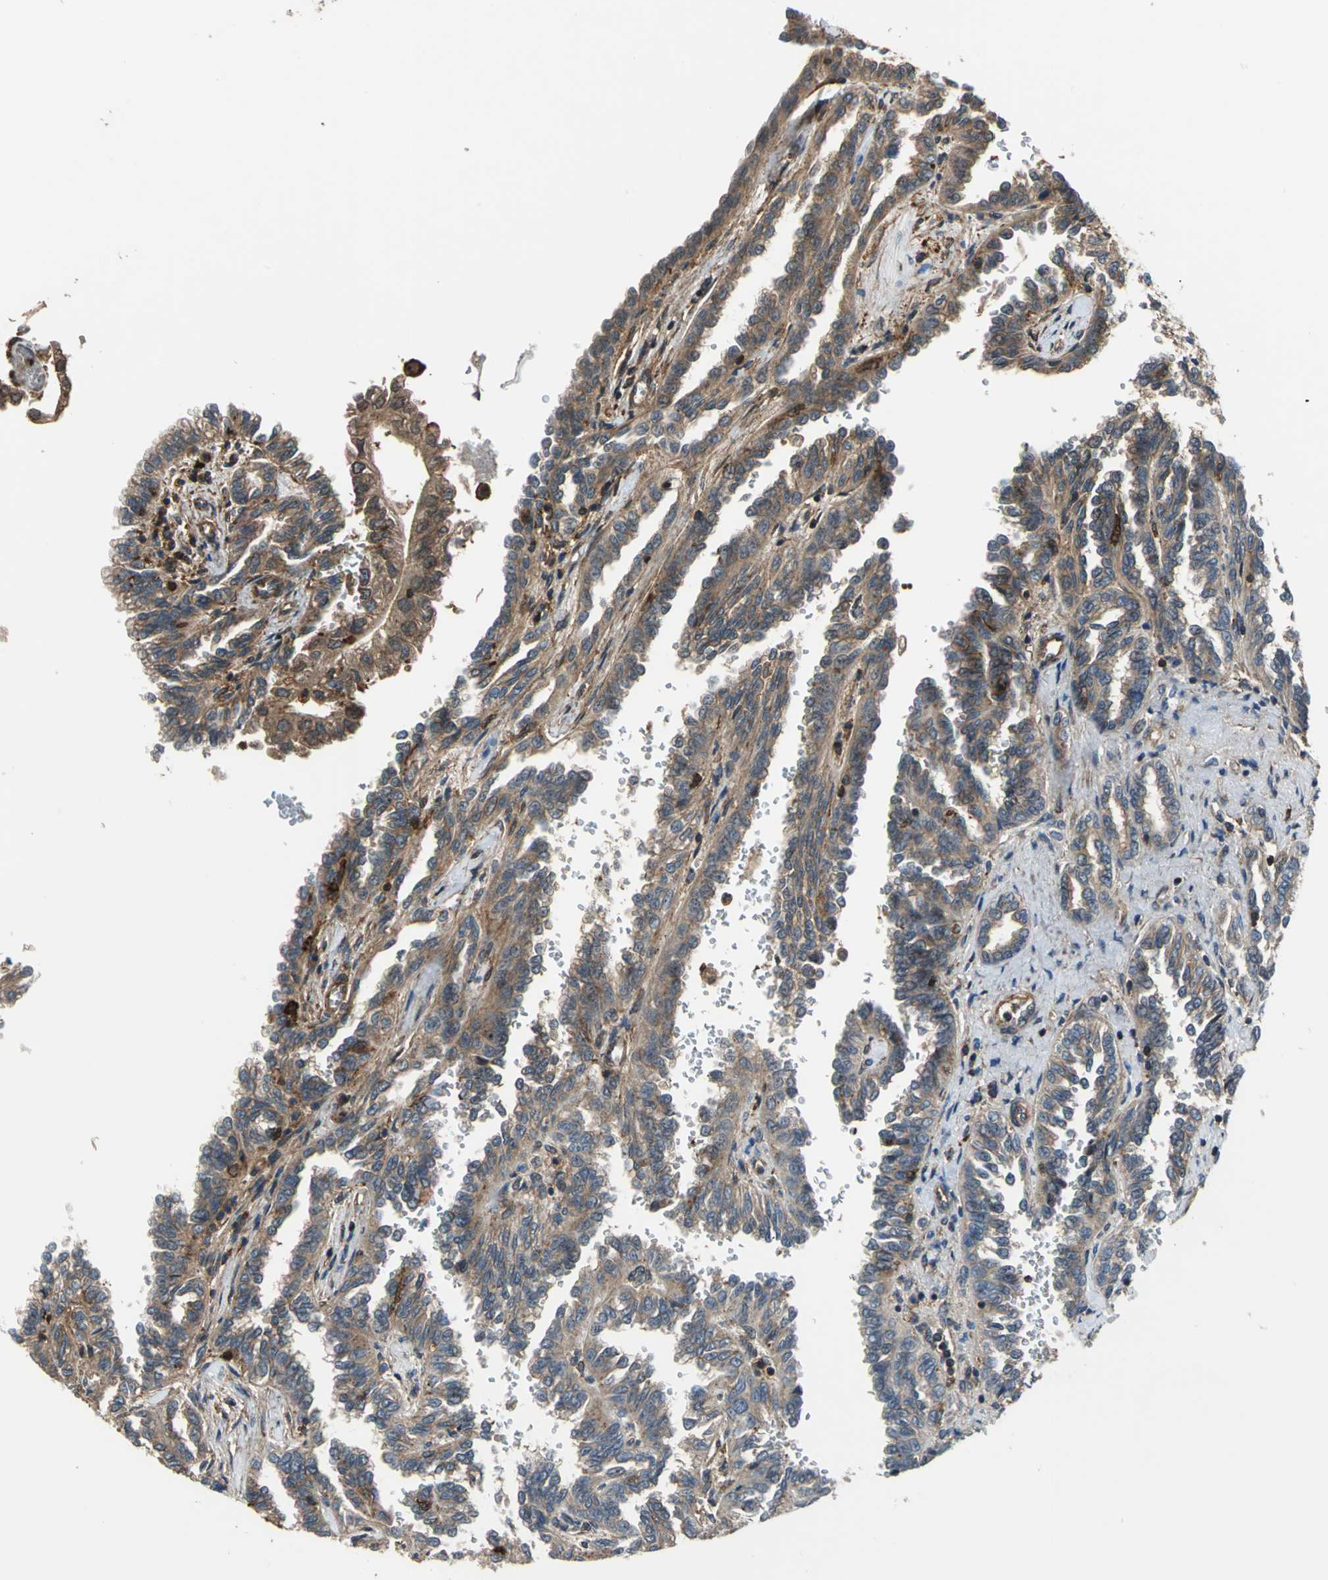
{"staining": {"intensity": "moderate", "quantity": ">75%", "location": "cytoplasmic/membranous"}, "tissue": "renal cancer", "cell_type": "Tumor cells", "image_type": "cancer", "snomed": [{"axis": "morphology", "description": "Inflammation, NOS"}, {"axis": "morphology", "description": "Adenocarcinoma, NOS"}, {"axis": "topography", "description": "Kidney"}], "caption": "IHC (DAB (3,3'-diaminobenzidine)) staining of human renal adenocarcinoma demonstrates moderate cytoplasmic/membranous protein staining in approximately >75% of tumor cells.", "gene": "PARVA", "patient": {"sex": "male", "age": 68}}